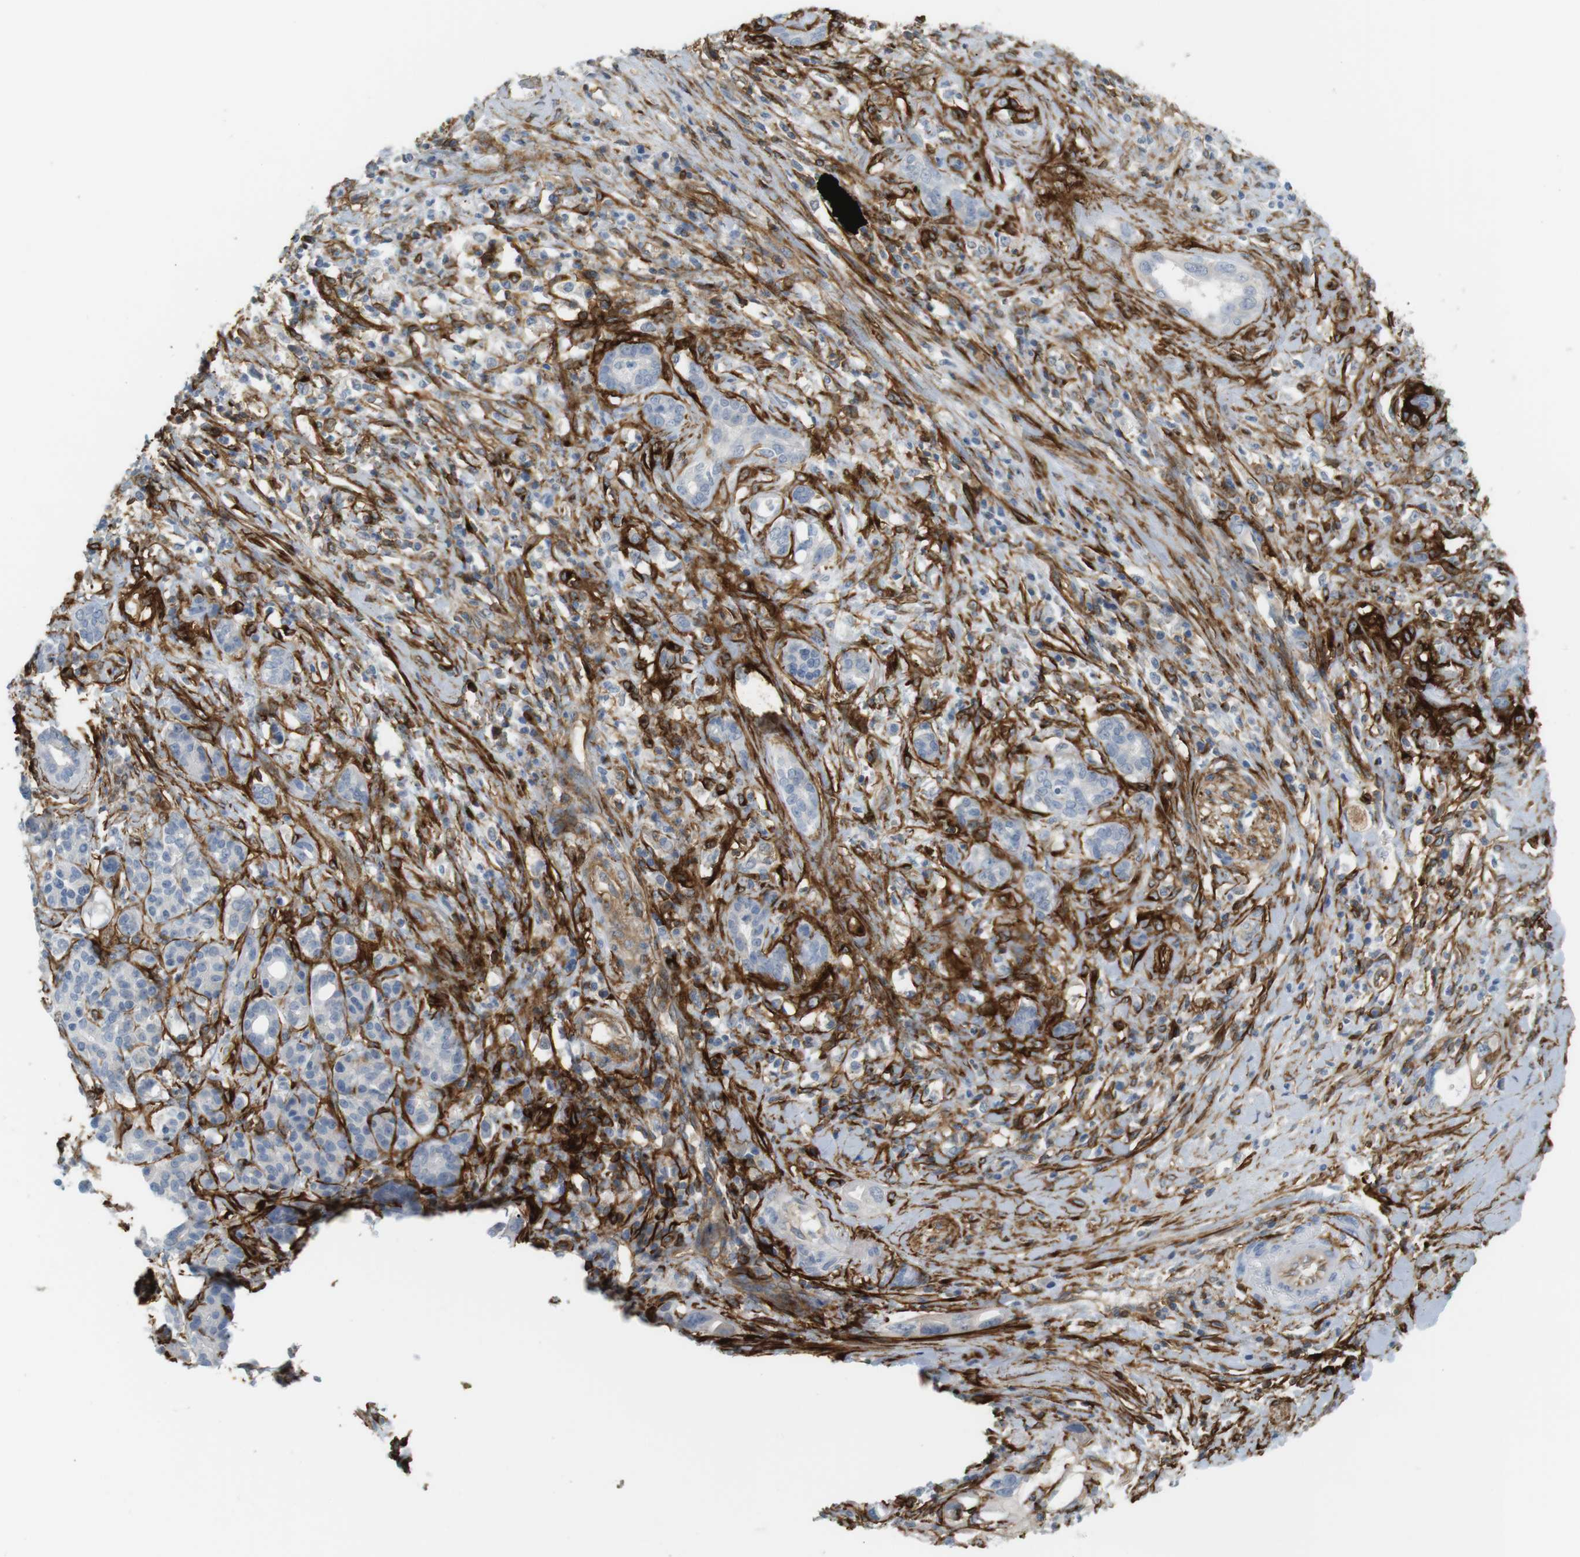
{"staining": {"intensity": "negative", "quantity": "none", "location": "none"}, "tissue": "pancreatic cancer", "cell_type": "Tumor cells", "image_type": "cancer", "snomed": [{"axis": "morphology", "description": "Adenocarcinoma, NOS"}, {"axis": "topography", "description": "Pancreas"}], "caption": "DAB immunohistochemical staining of human pancreatic cancer (adenocarcinoma) reveals no significant expression in tumor cells. Nuclei are stained in blue.", "gene": "F2R", "patient": {"sex": "female", "age": 56}}